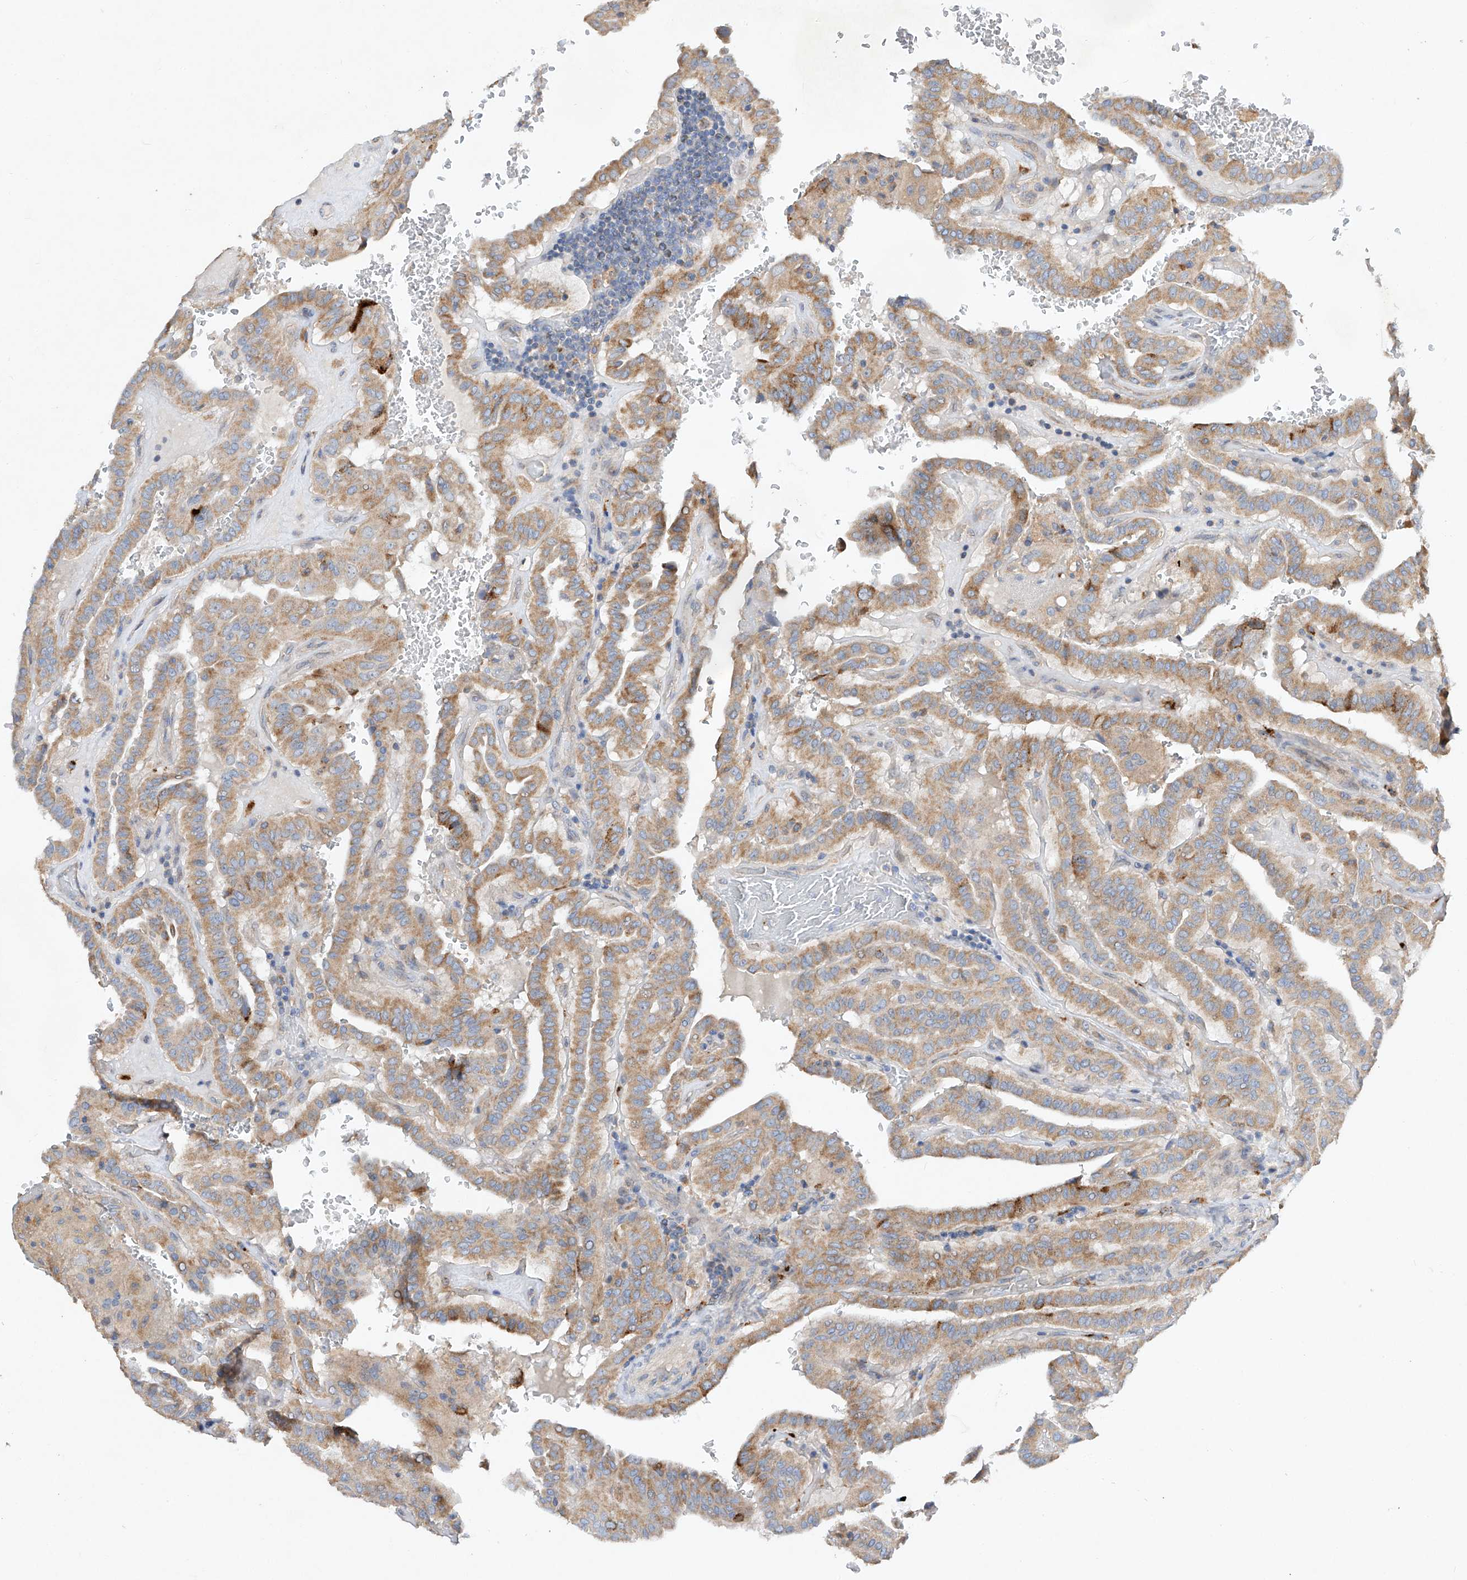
{"staining": {"intensity": "moderate", "quantity": ">75%", "location": "cytoplasmic/membranous"}, "tissue": "thyroid cancer", "cell_type": "Tumor cells", "image_type": "cancer", "snomed": [{"axis": "morphology", "description": "Papillary adenocarcinoma, NOS"}, {"axis": "topography", "description": "Thyroid gland"}], "caption": "Thyroid papillary adenocarcinoma stained for a protein reveals moderate cytoplasmic/membranous positivity in tumor cells.", "gene": "AMD1", "patient": {"sex": "male", "age": 77}}